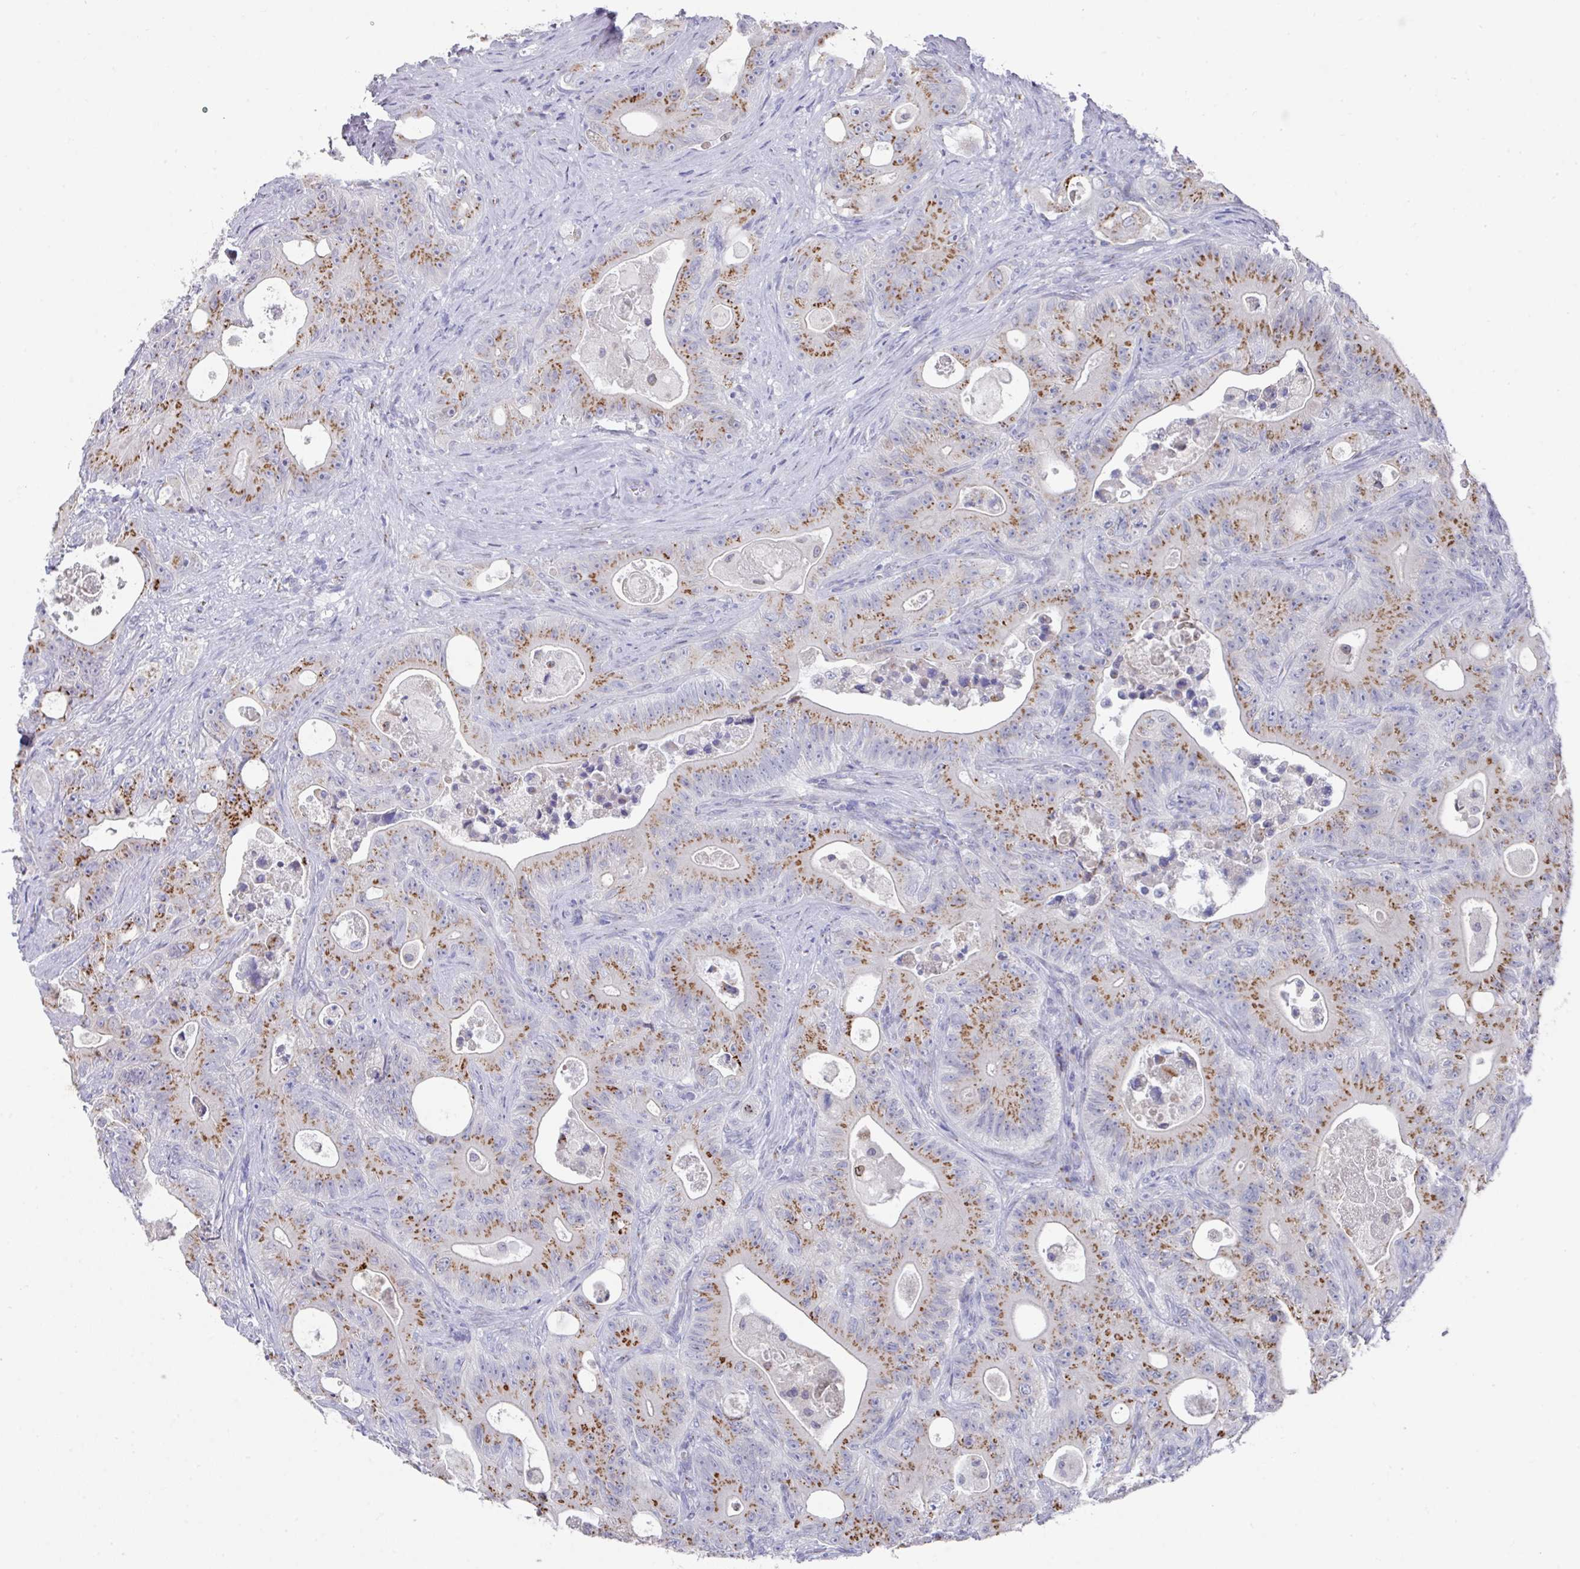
{"staining": {"intensity": "moderate", "quantity": ">75%", "location": "cytoplasmic/membranous"}, "tissue": "colorectal cancer", "cell_type": "Tumor cells", "image_type": "cancer", "snomed": [{"axis": "morphology", "description": "Adenocarcinoma, NOS"}, {"axis": "topography", "description": "Colon"}], "caption": "This photomicrograph displays adenocarcinoma (colorectal) stained with immunohistochemistry to label a protein in brown. The cytoplasmic/membranous of tumor cells show moderate positivity for the protein. Nuclei are counter-stained blue.", "gene": "VKORC1L1", "patient": {"sex": "female", "age": 46}}